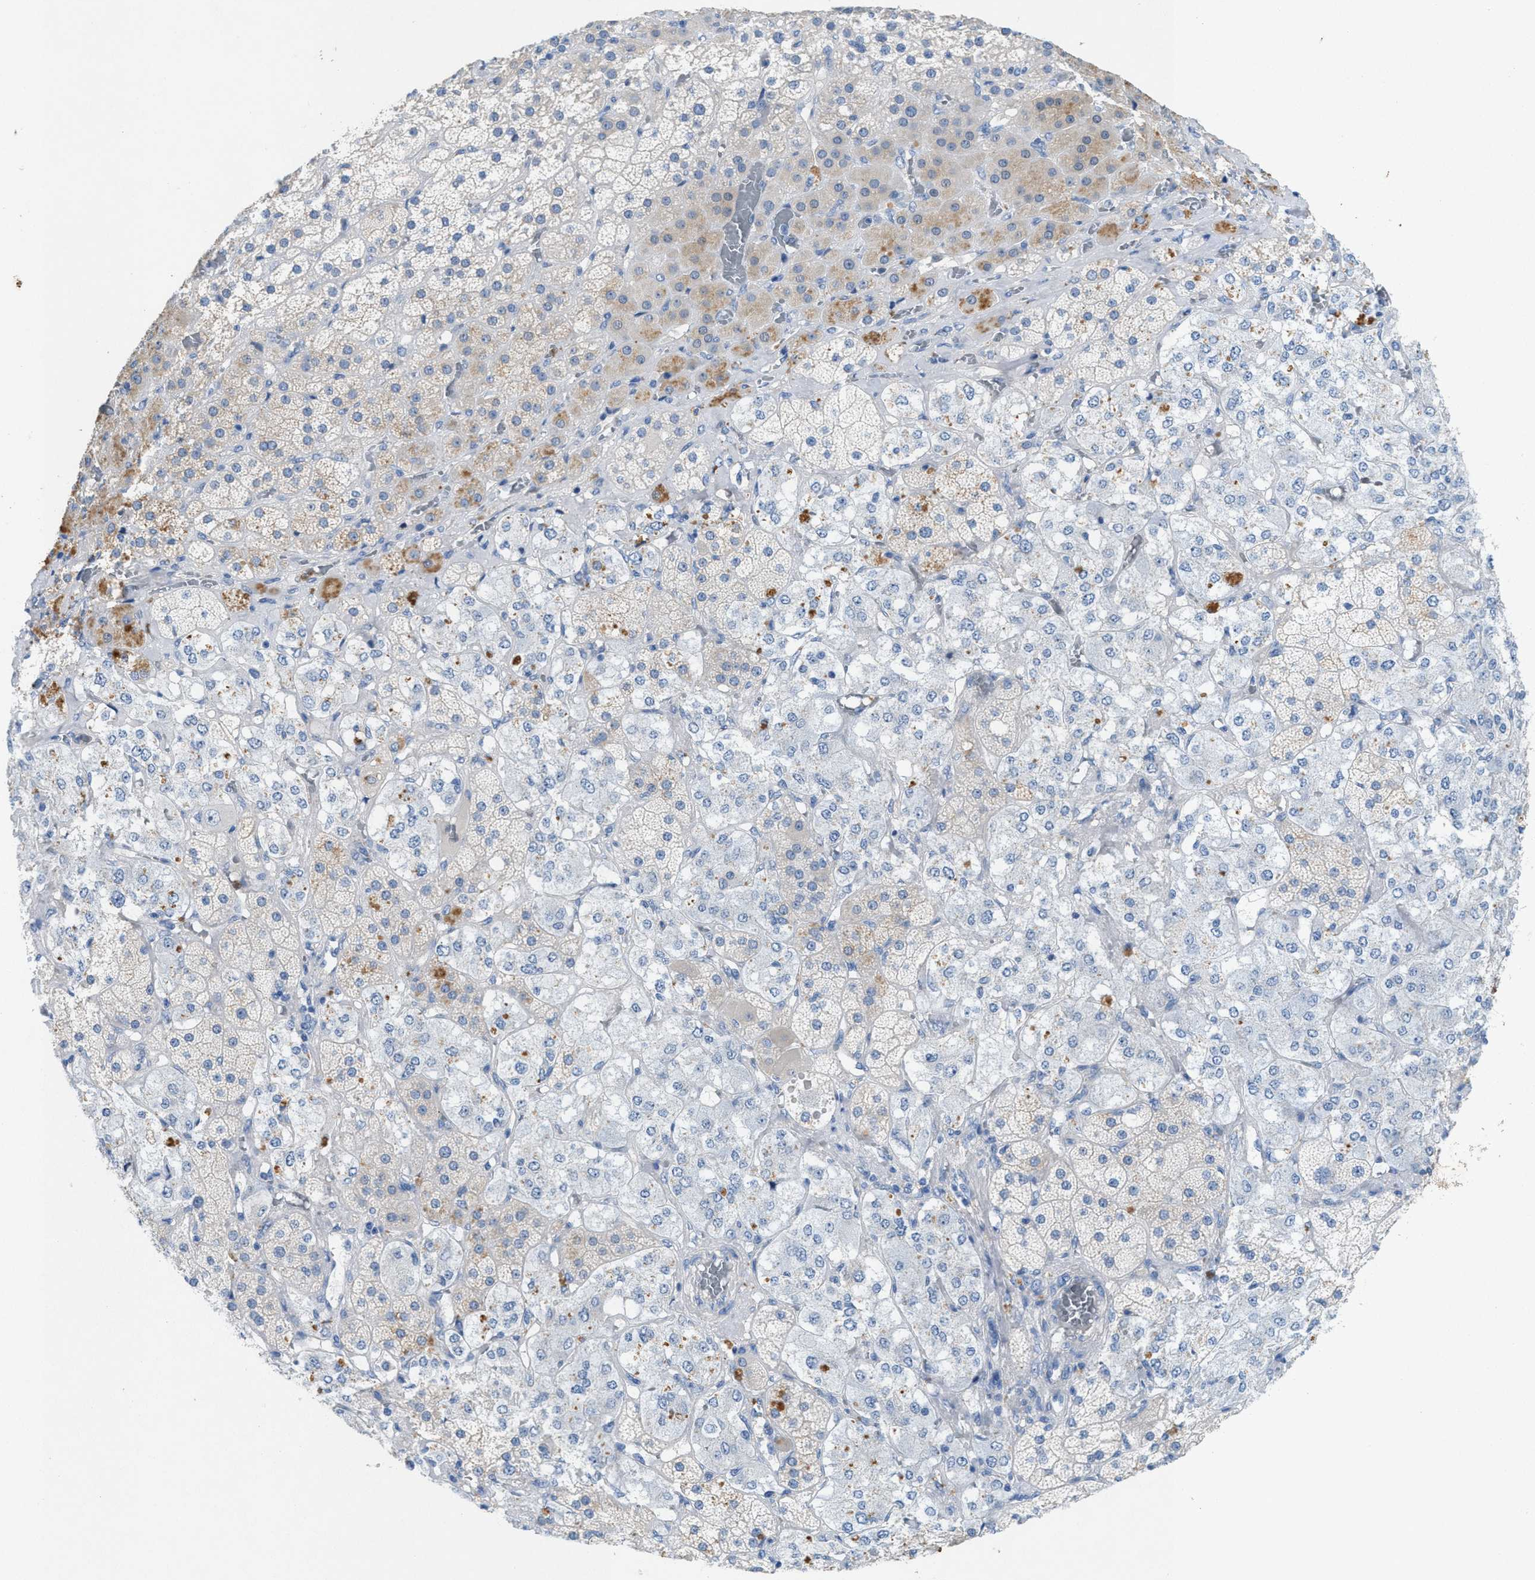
{"staining": {"intensity": "moderate", "quantity": "<25%", "location": "cytoplasmic/membranous"}, "tissue": "adrenal gland", "cell_type": "Glandular cells", "image_type": "normal", "snomed": [{"axis": "morphology", "description": "Normal tissue, NOS"}, {"axis": "topography", "description": "Adrenal gland"}], "caption": "This micrograph demonstrates IHC staining of benign human adrenal gland, with low moderate cytoplasmic/membranous staining in approximately <25% of glandular cells.", "gene": "CKLF", "patient": {"sex": "male", "age": 57}}